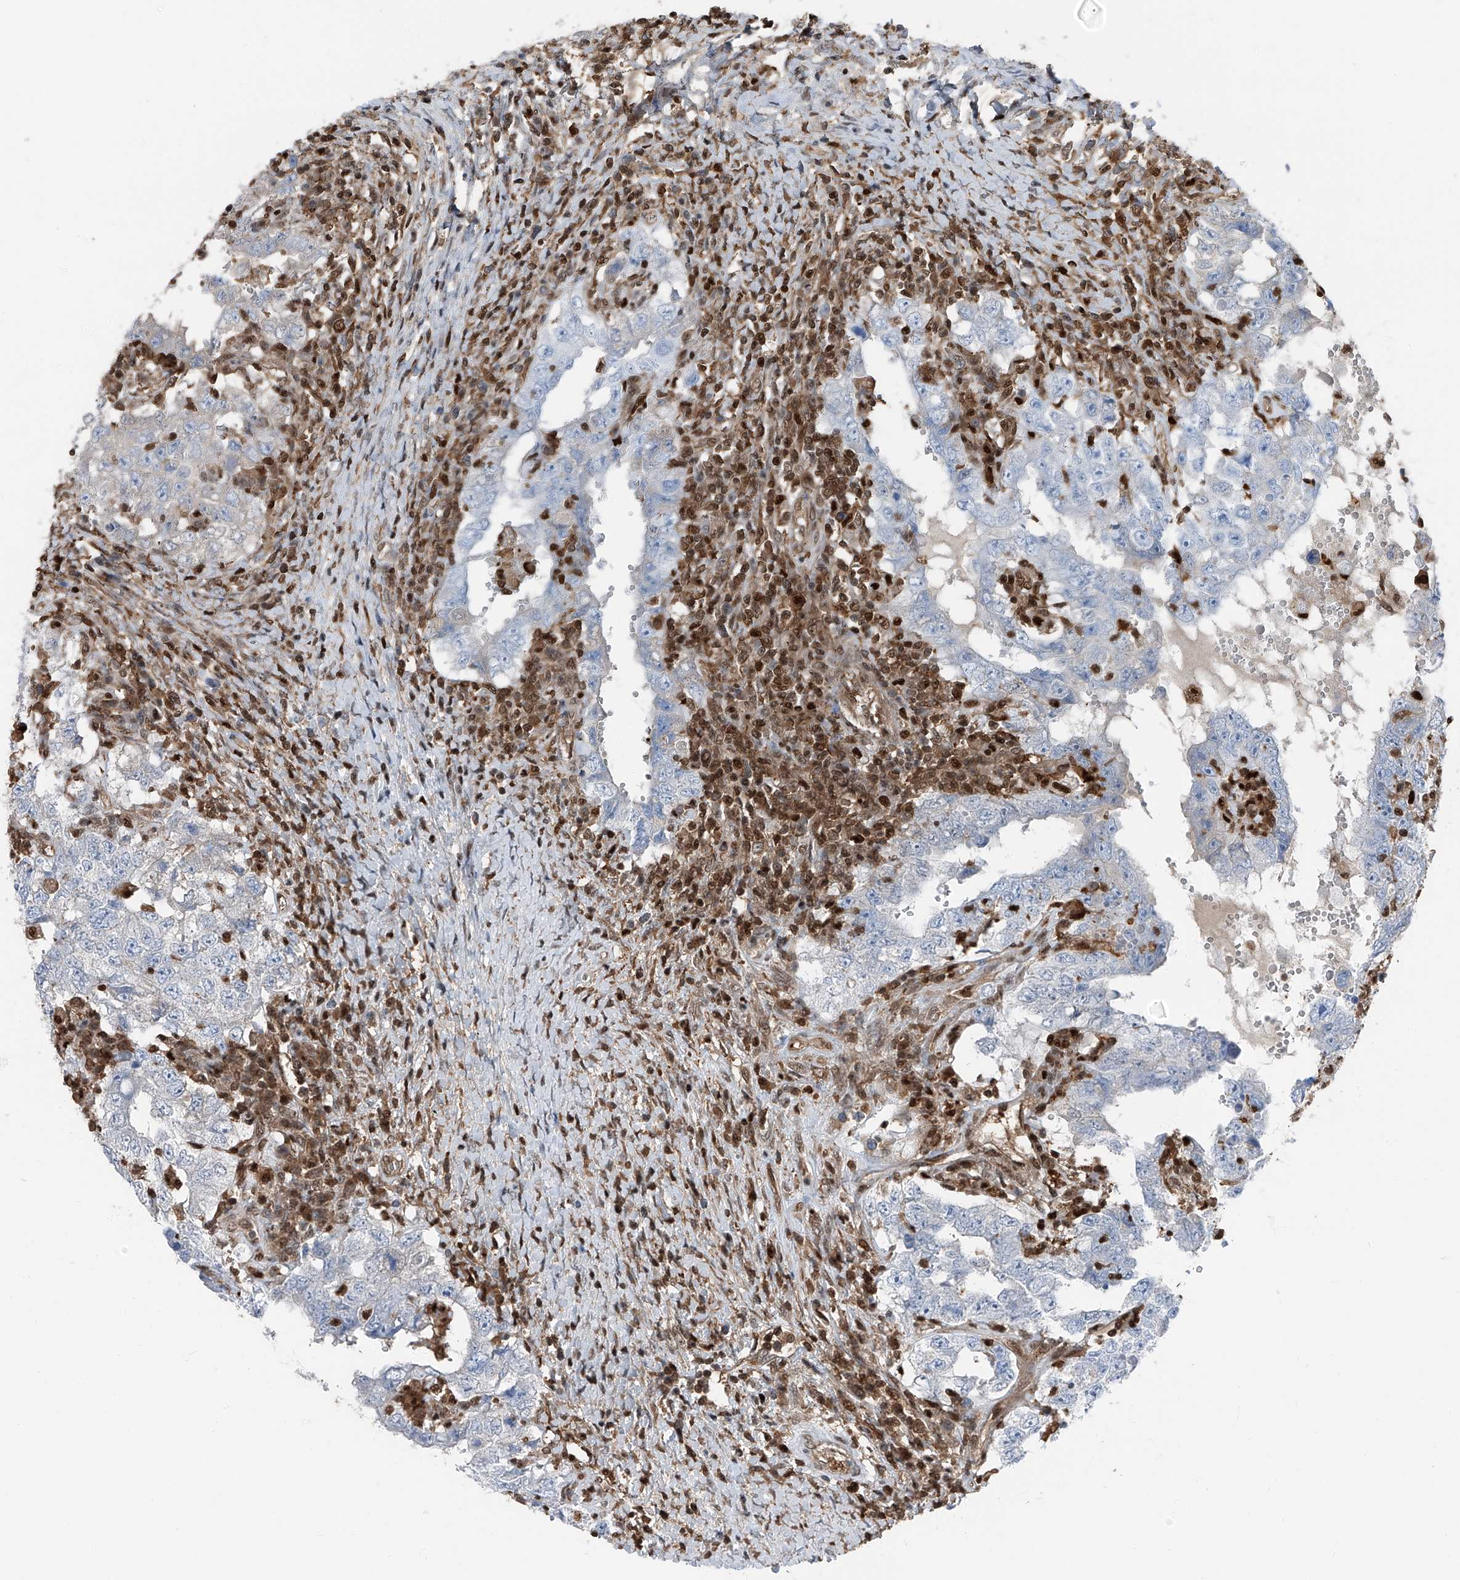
{"staining": {"intensity": "negative", "quantity": "none", "location": "none"}, "tissue": "testis cancer", "cell_type": "Tumor cells", "image_type": "cancer", "snomed": [{"axis": "morphology", "description": "Carcinoma, Embryonal, NOS"}, {"axis": "topography", "description": "Testis"}], "caption": "This micrograph is of testis cancer stained with immunohistochemistry to label a protein in brown with the nuclei are counter-stained blue. There is no expression in tumor cells. Nuclei are stained in blue.", "gene": "PSMB10", "patient": {"sex": "male", "age": 26}}